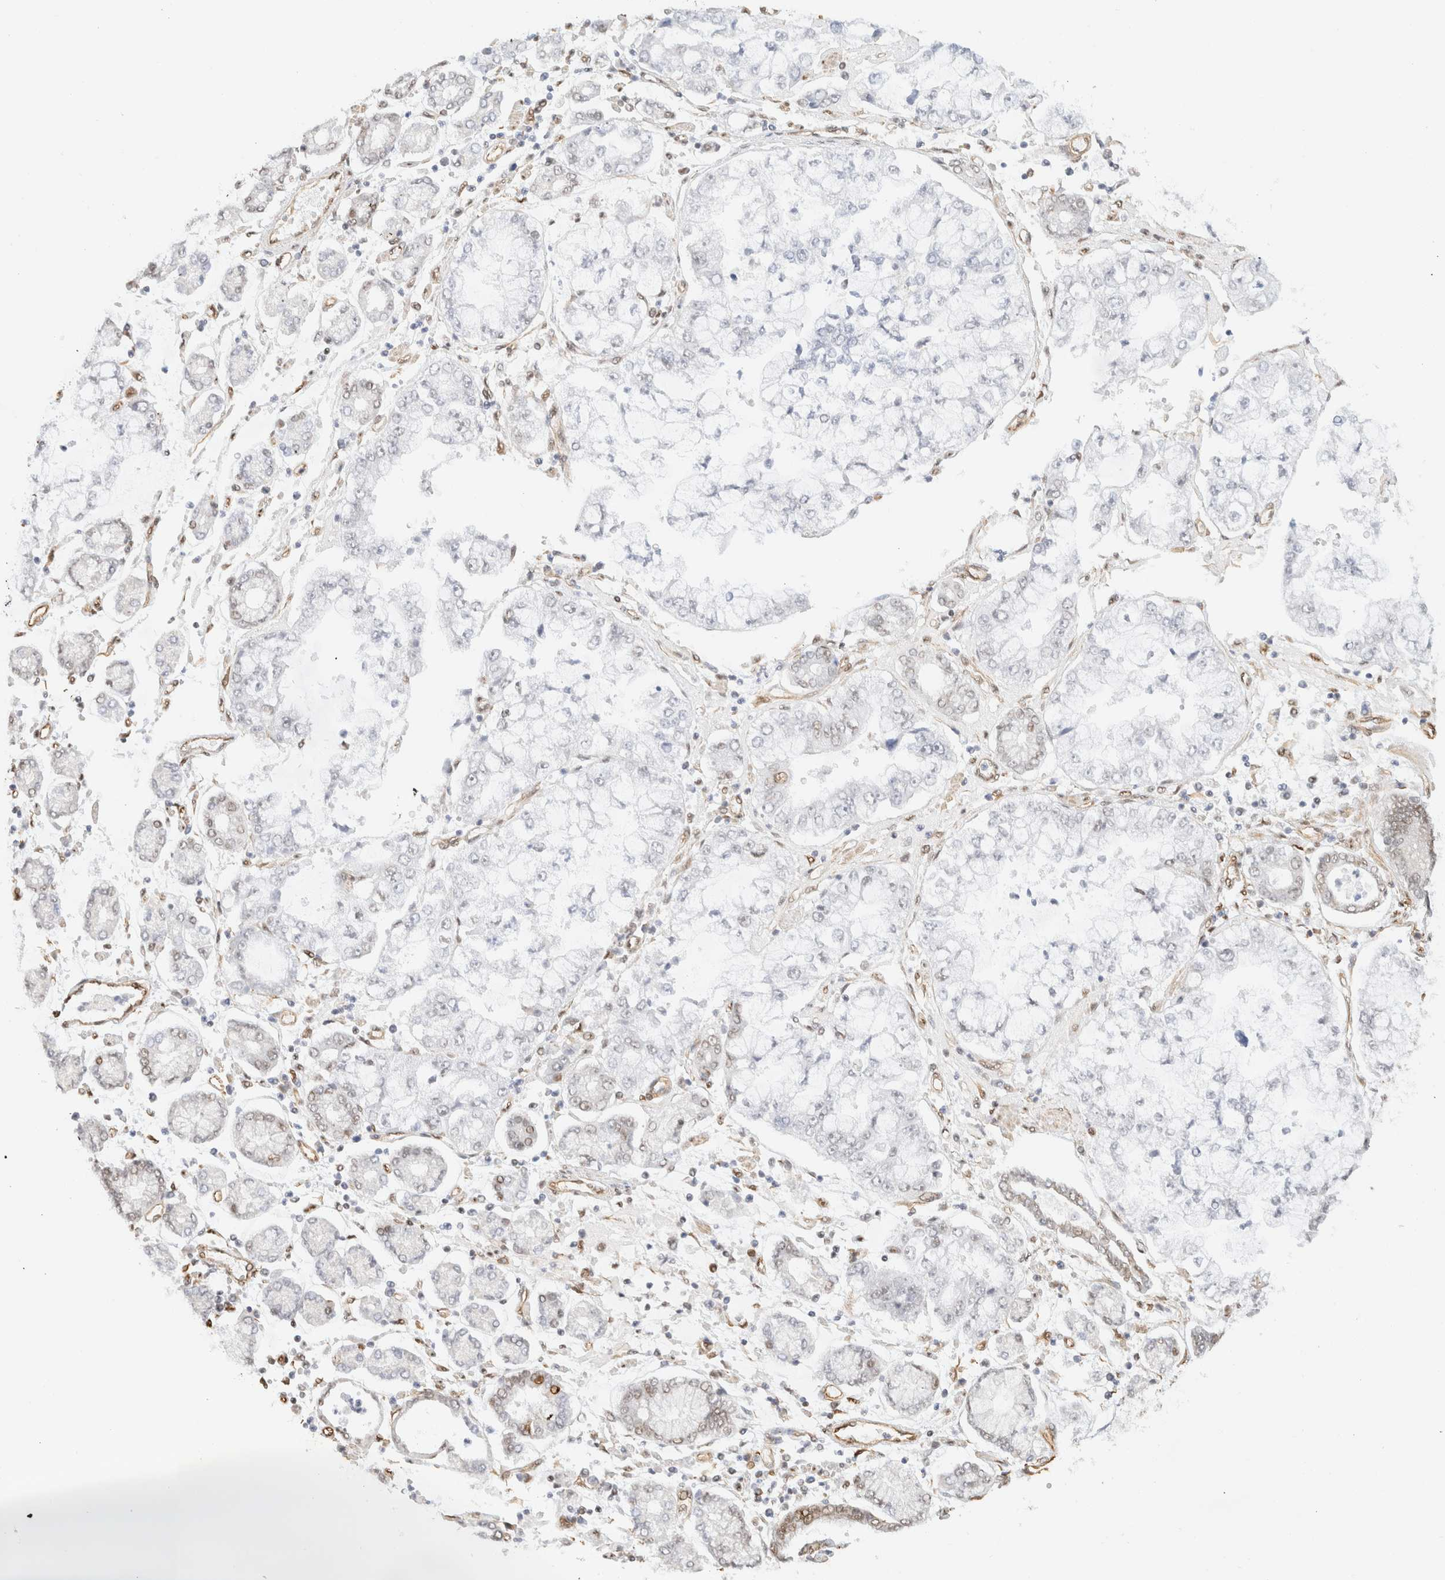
{"staining": {"intensity": "weak", "quantity": "<25%", "location": "nuclear"}, "tissue": "stomach cancer", "cell_type": "Tumor cells", "image_type": "cancer", "snomed": [{"axis": "morphology", "description": "Adenocarcinoma, NOS"}, {"axis": "topography", "description": "Stomach"}], "caption": "There is no significant positivity in tumor cells of adenocarcinoma (stomach).", "gene": "ARID5A", "patient": {"sex": "male", "age": 76}}